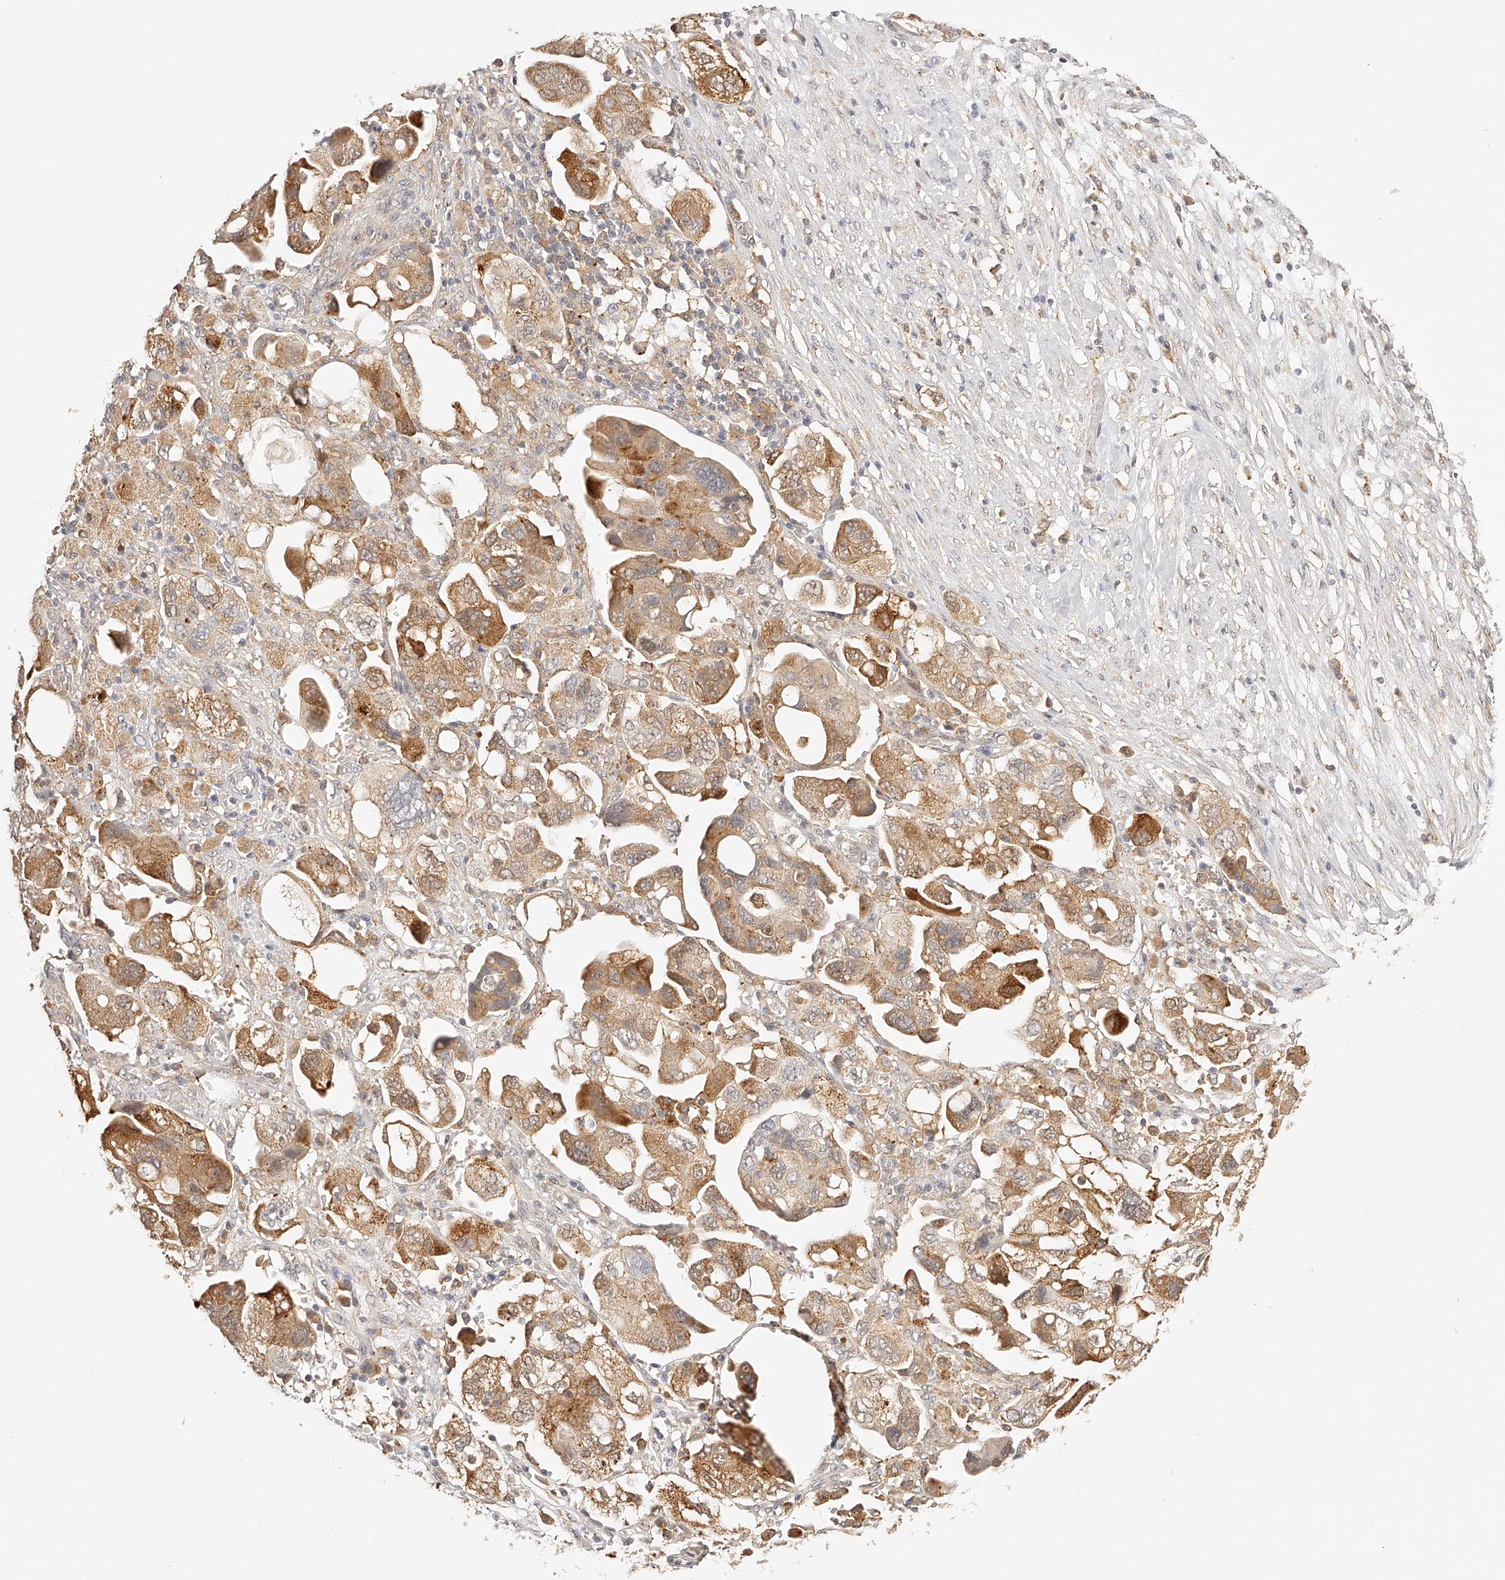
{"staining": {"intensity": "moderate", "quantity": ">75%", "location": "cytoplasmic/membranous"}, "tissue": "ovarian cancer", "cell_type": "Tumor cells", "image_type": "cancer", "snomed": [{"axis": "morphology", "description": "Carcinoma, NOS"}, {"axis": "morphology", "description": "Cystadenocarcinoma, serous, NOS"}, {"axis": "topography", "description": "Ovary"}], "caption": "IHC photomicrograph of human ovarian serous cystadenocarcinoma stained for a protein (brown), which exhibits medium levels of moderate cytoplasmic/membranous staining in about >75% of tumor cells.", "gene": "SYNC", "patient": {"sex": "female", "age": 69}}